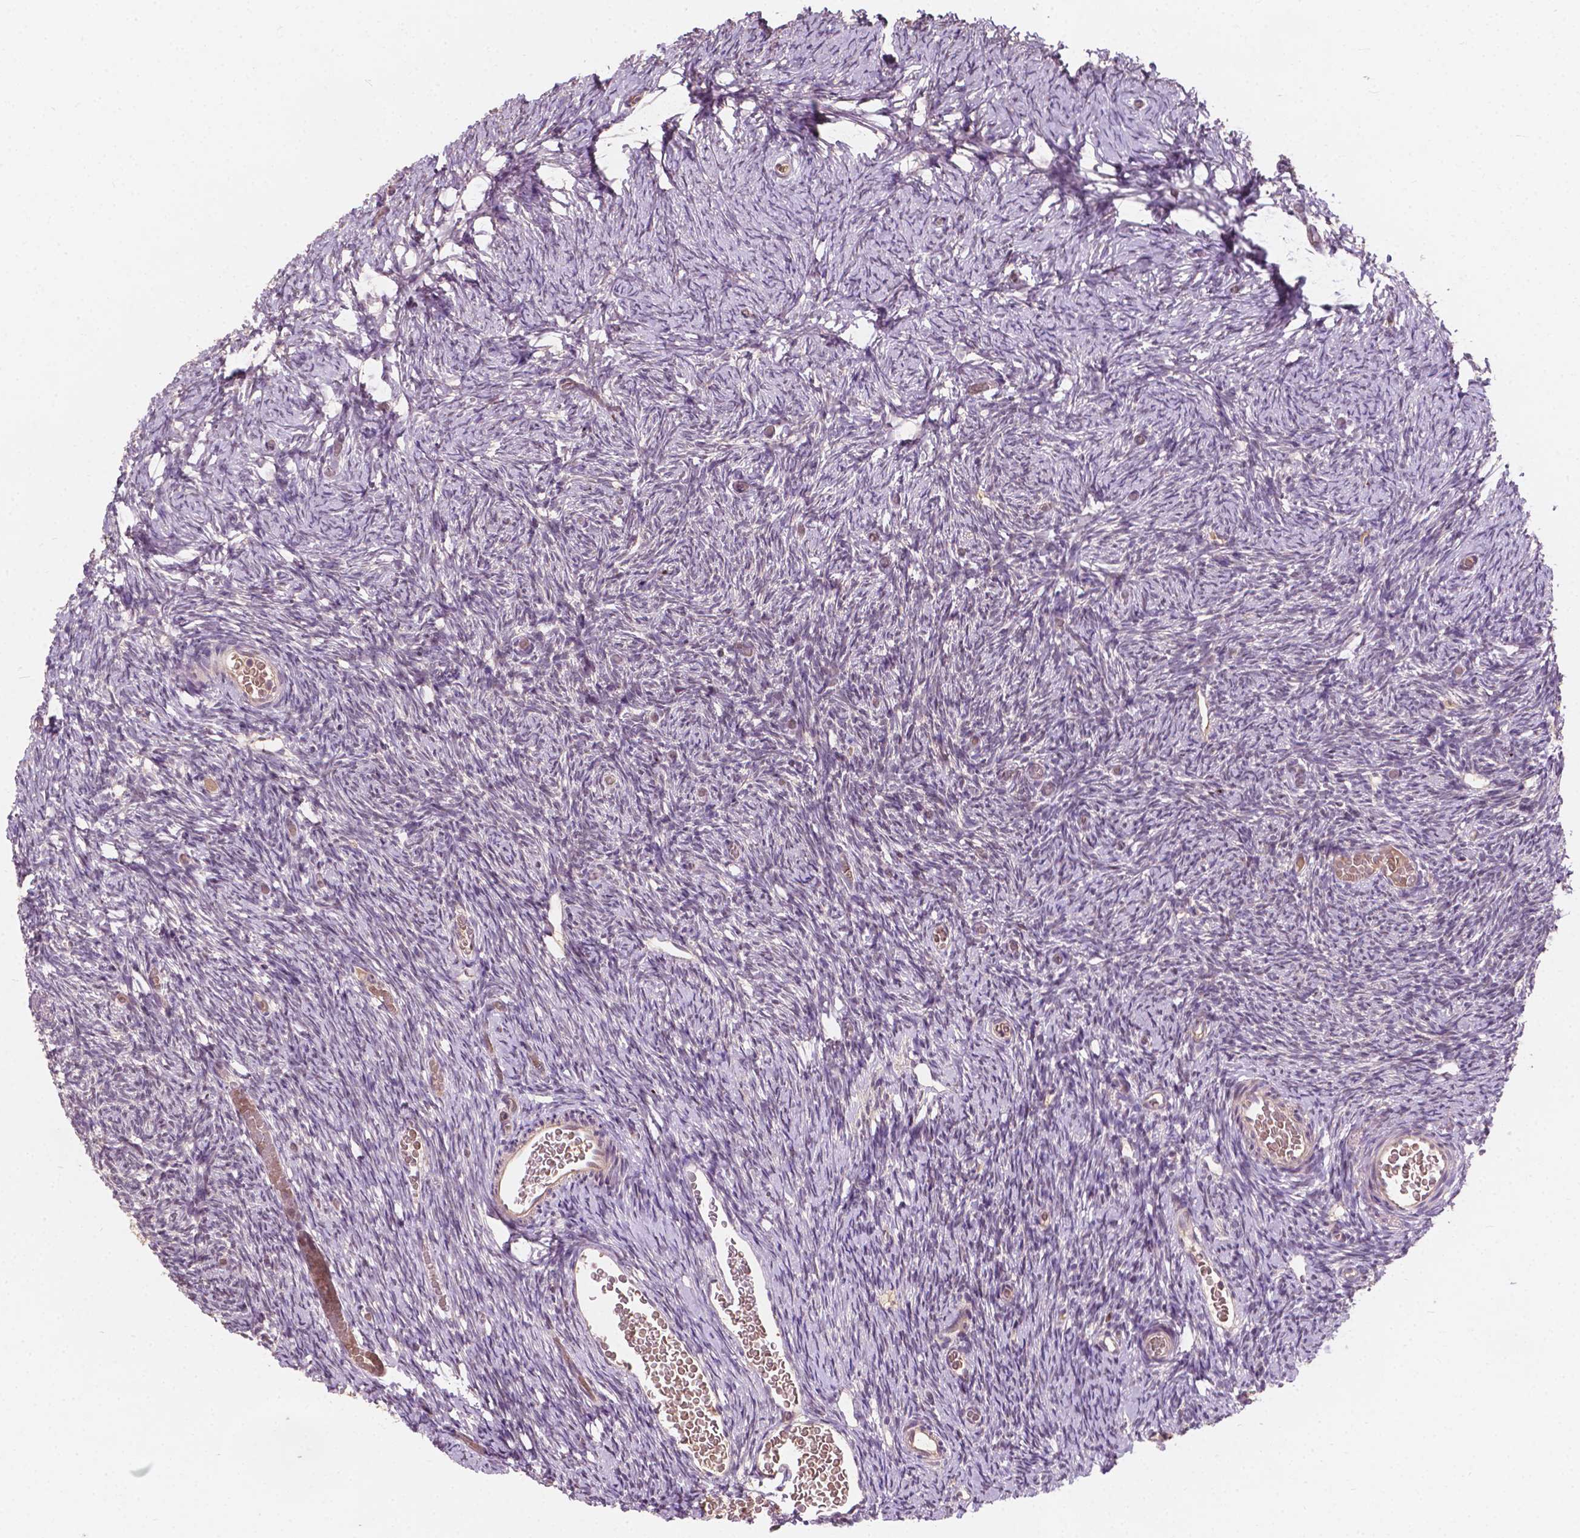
{"staining": {"intensity": "weak", "quantity": ">75%", "location": "cytoplasmic/membranous"}, "tissue": "ovary", "cell_type": "Follicle cells", "image_type": "normal", "snomed": [{"axis": "morphology", "description": "Normal tissue, NOS"}, {"axis": "topography", "description": "Ovary"}], "caption": "Immunohistochemistry of benign ovary exhibits low levels of weak cytoplasmic/membranous positivity in about >75% of follicle cells. (DAB (3,3'-diaminobenzidine) = brown stain, brightfield microscopy at high magnification).", "gene": "DUSP16", "patient": {"sex": "female", "age": 39}}